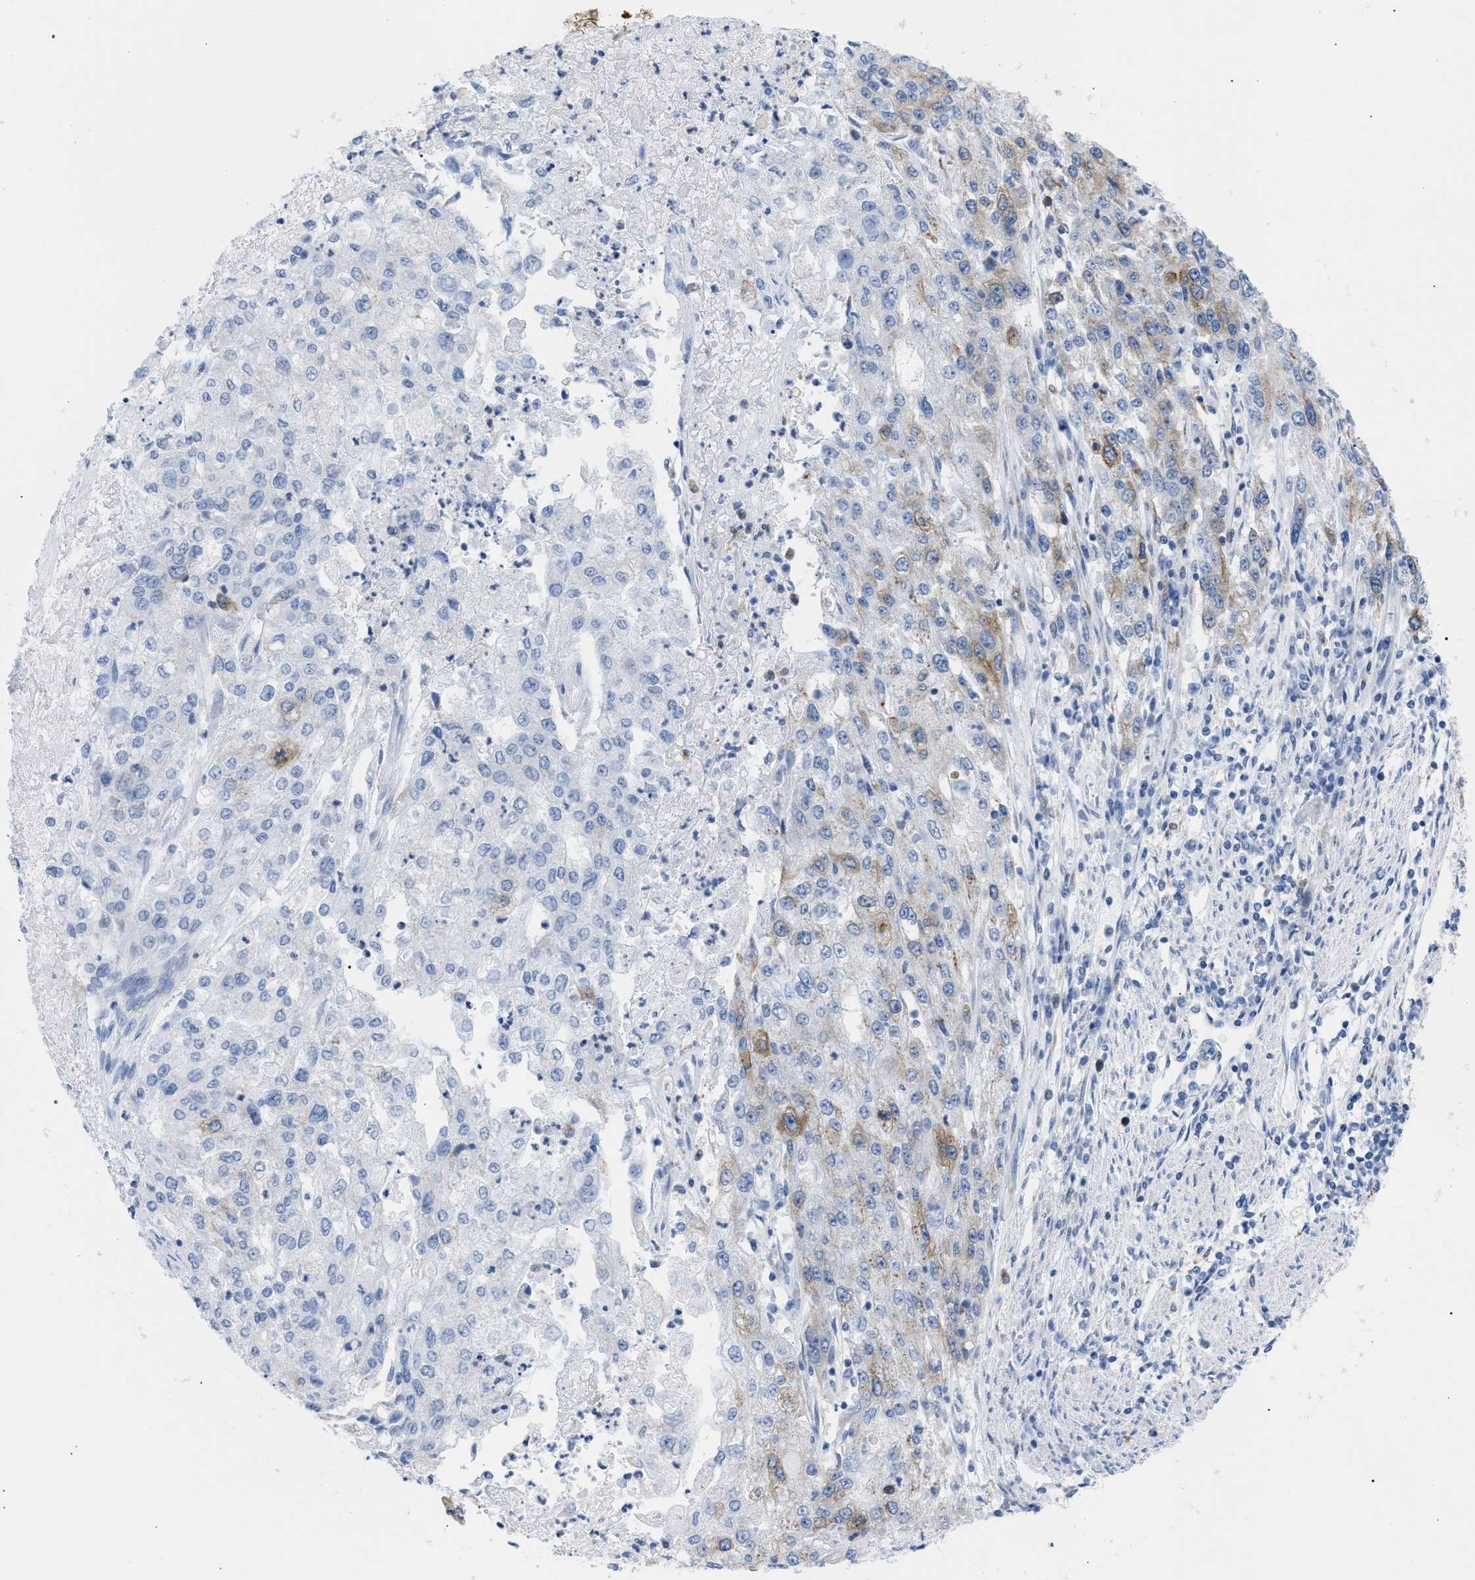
{"staining": {"intensity": "moderate", "quantity": "<25%", "location": "cytoplasmic/membranous"}, "tissue": "endometrial cancer", "cell_type": "Tumor cells", "image_type": "cancer", "snomed": [{"axis": "morphology", "description": "Adenocarcinoma, NOS"}, {"axis": "topography", "description": "Endometrium"}], "caption": "High-power microscopy captured an IHC histopathology image of endometrial cancer, revealing moderate cytoplasmic/membranous positivity in approximately <25% of tumor cells.", "gene": "TACC3", "patient": {"sex": "female", "age": 49}}